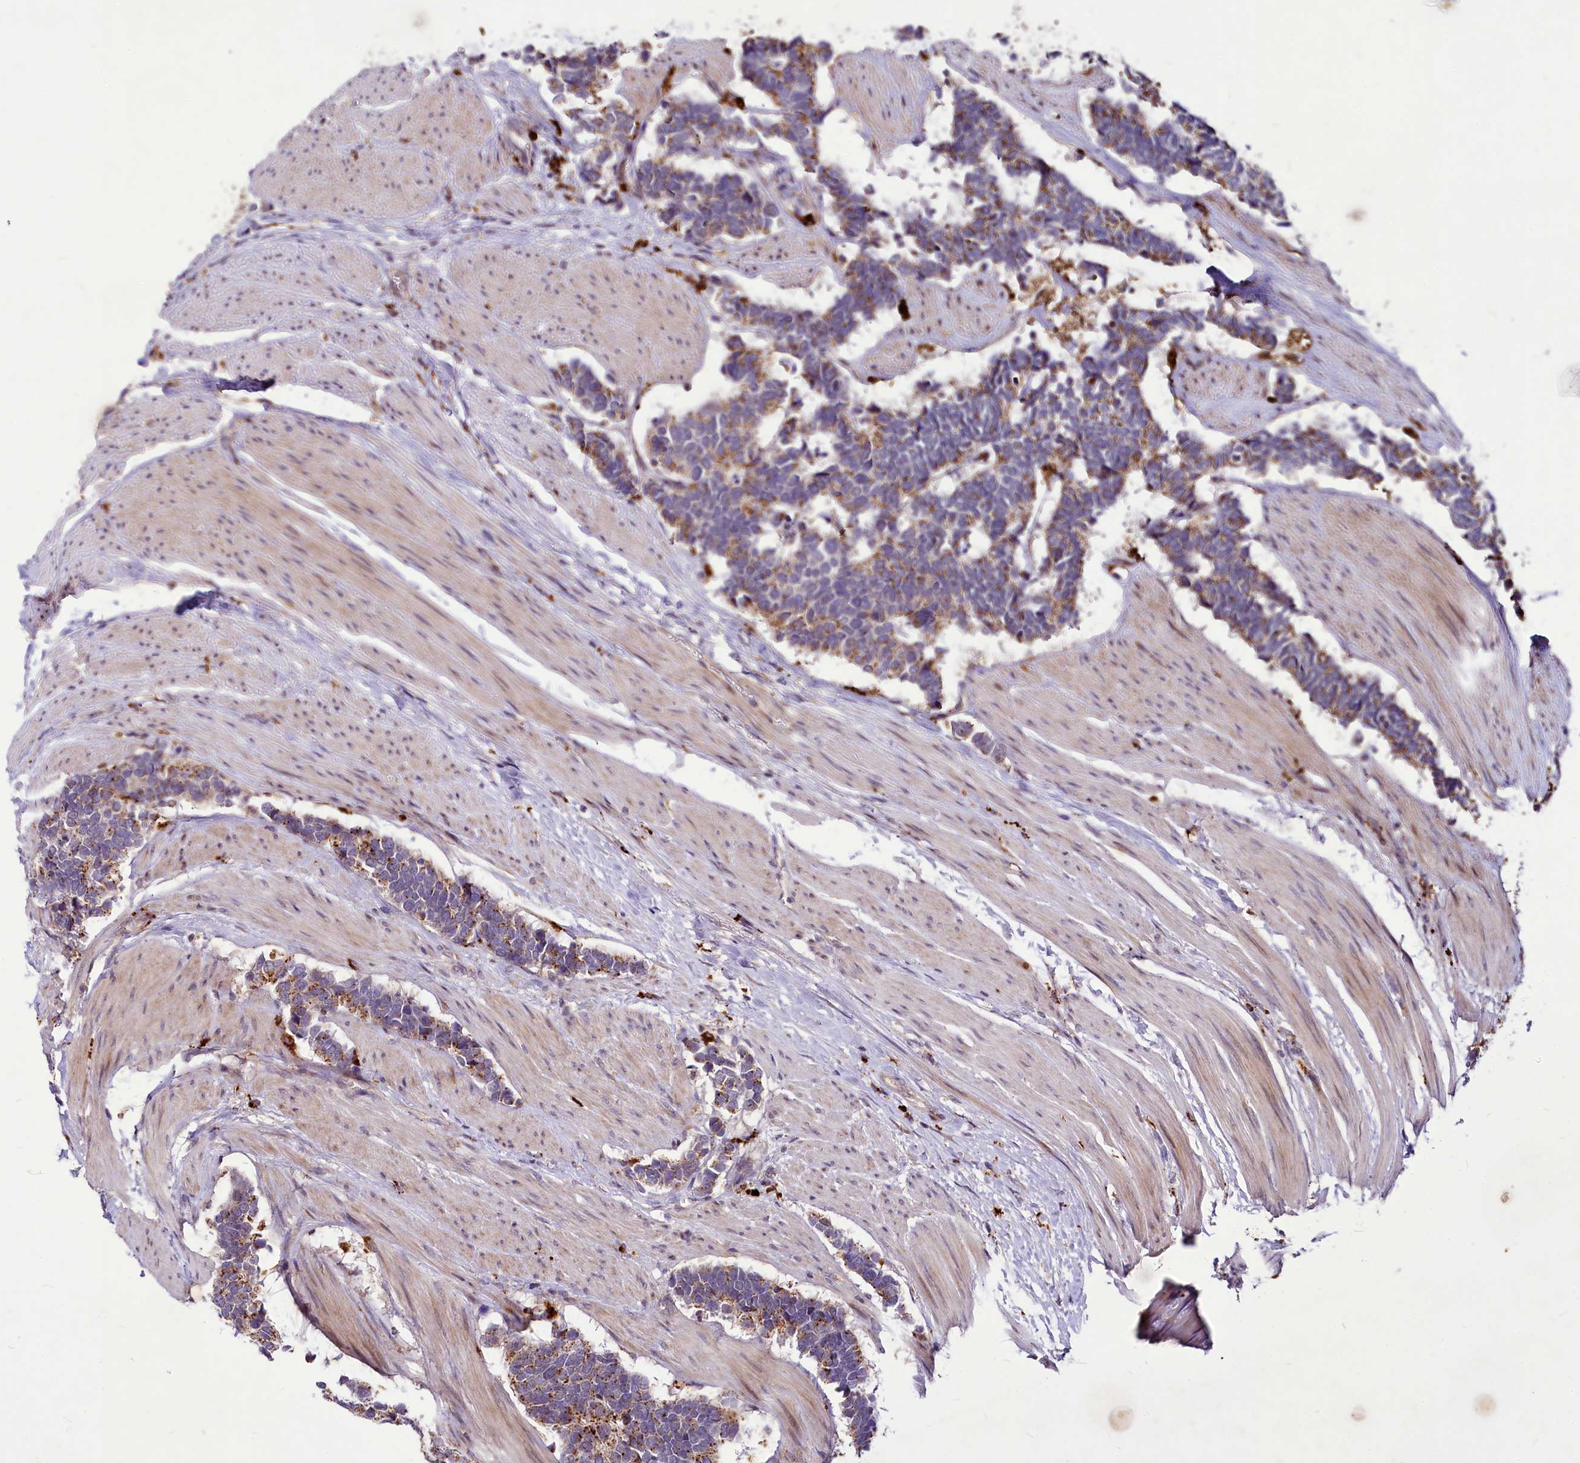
{"staining": {"intensity": "moderate", "quantity": ">75%", "location": "cytoplasmic/membranous"}, "tissue": "carcinoid", "cell_type": "Tumor cells", "image_type": "cancer", "snomed": [{"axis": "morphology", "description": "Carcinoma, NOS"}, {"axis": "morphology", "description": "Carcinoid, malignant, NOS"}, {"axis": "topography", "description": "Urinary bladder"}], "caption": "Immunohistochemical staining of human carcinoma displays moderate cytoplasmic/membranous protein expression in about >75% of tumor cells. (brown staining indicates protein expression, while blue staining denotes nuclei).", "gene": "C11orf86", "patient": {"sex": "male", "age": 57}}